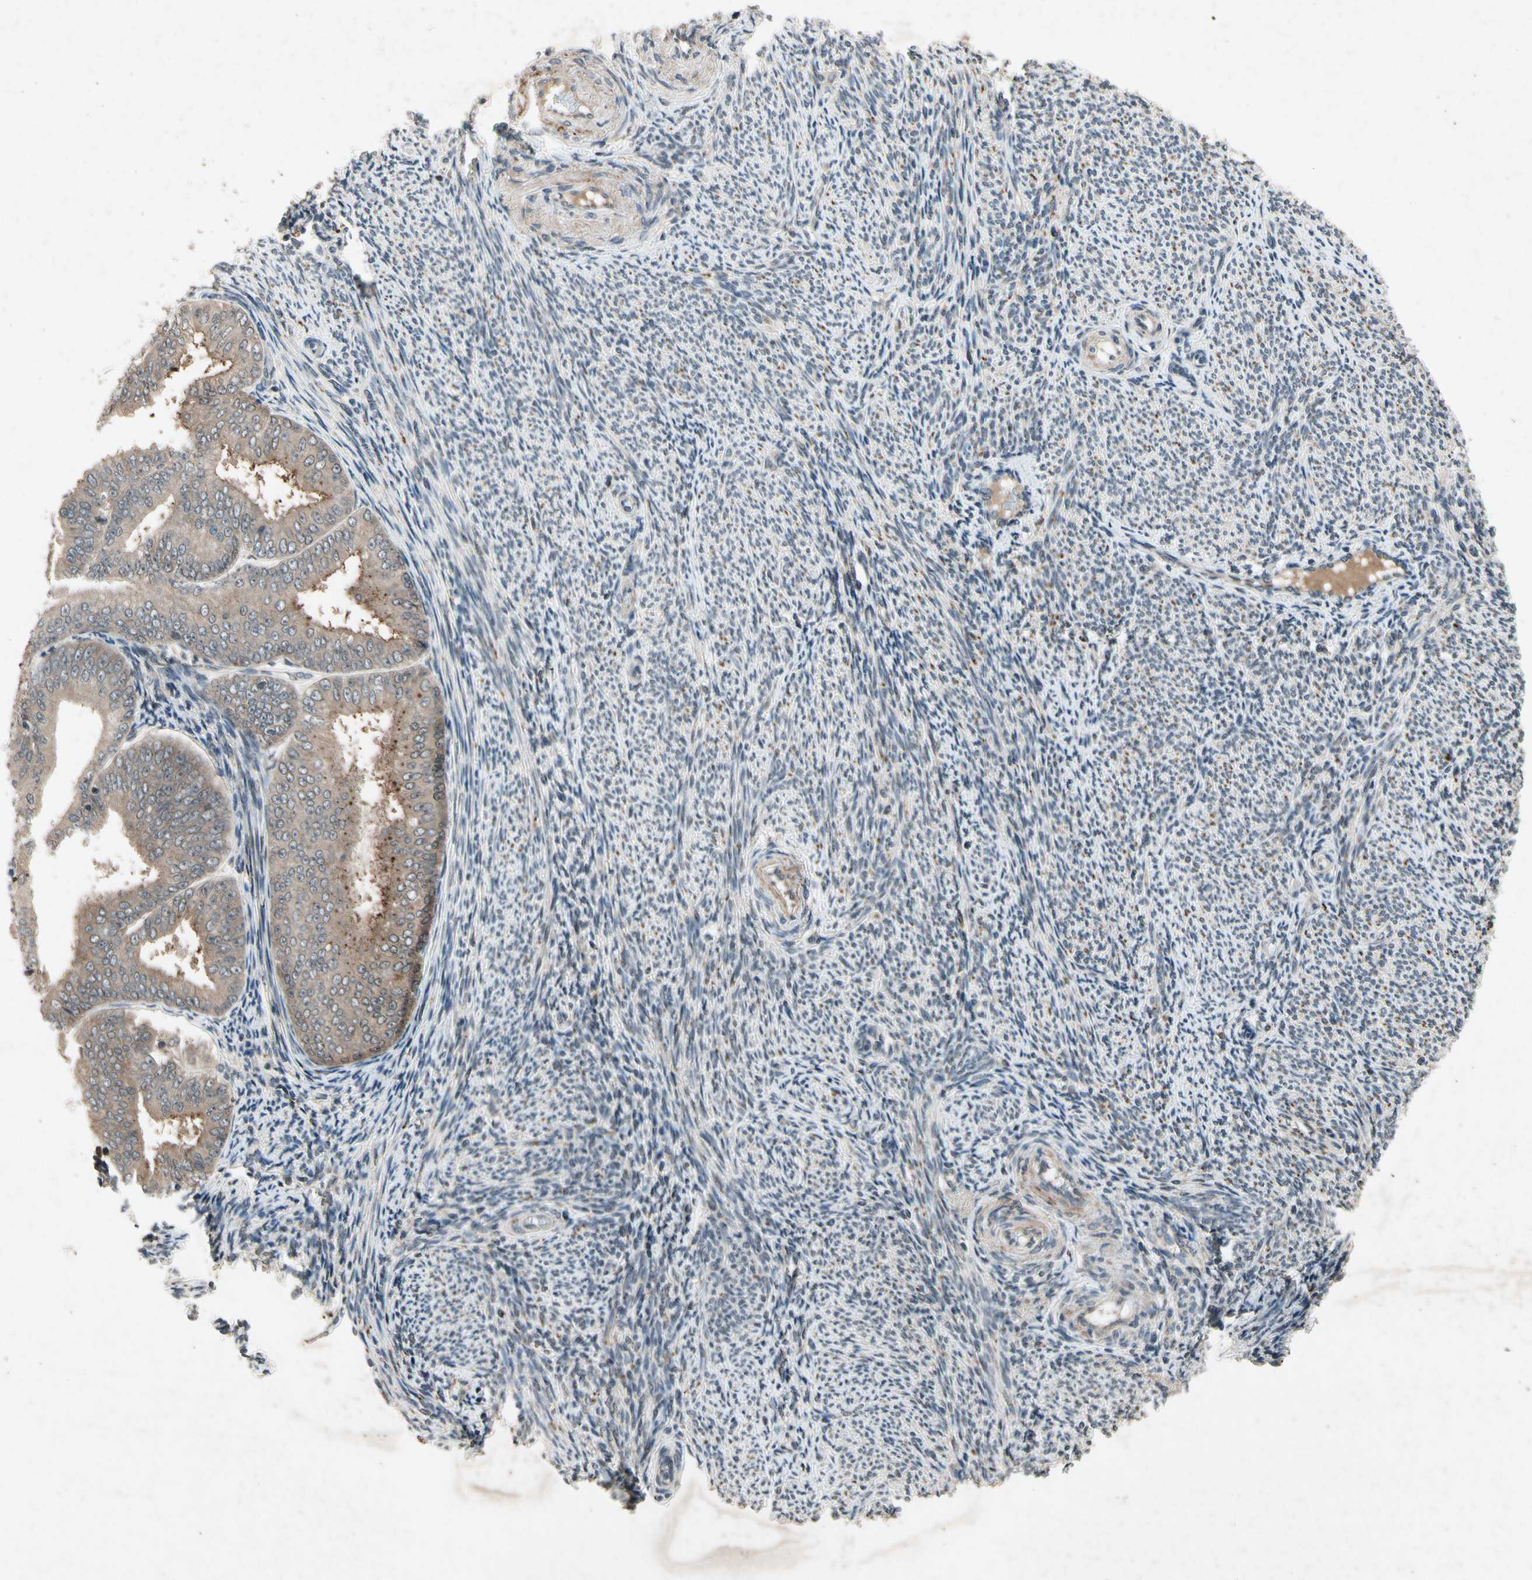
{"staining": {"intensity": "weak", "quantity": ">75%", "location": "cytoplasmic/membranous"}, "tissue": "endometrial cancer", "cell_type": "Tumor cells", "image_type": "cancer", "snomed": [{"axis": "morphology", "description": "Adenocarcinoma, NOS"}, {"axis": "topography", "description": "Endometrium"}], "caption": "Weak cytoplasmic/membranous staining for a protein is appreciated in approximately >75% of tumor cells of adenocarcinoma (endometrial) using immunohistochemistry.", "gene": "DPY19L3", "patient": {"sex": "female", "age": 63}}